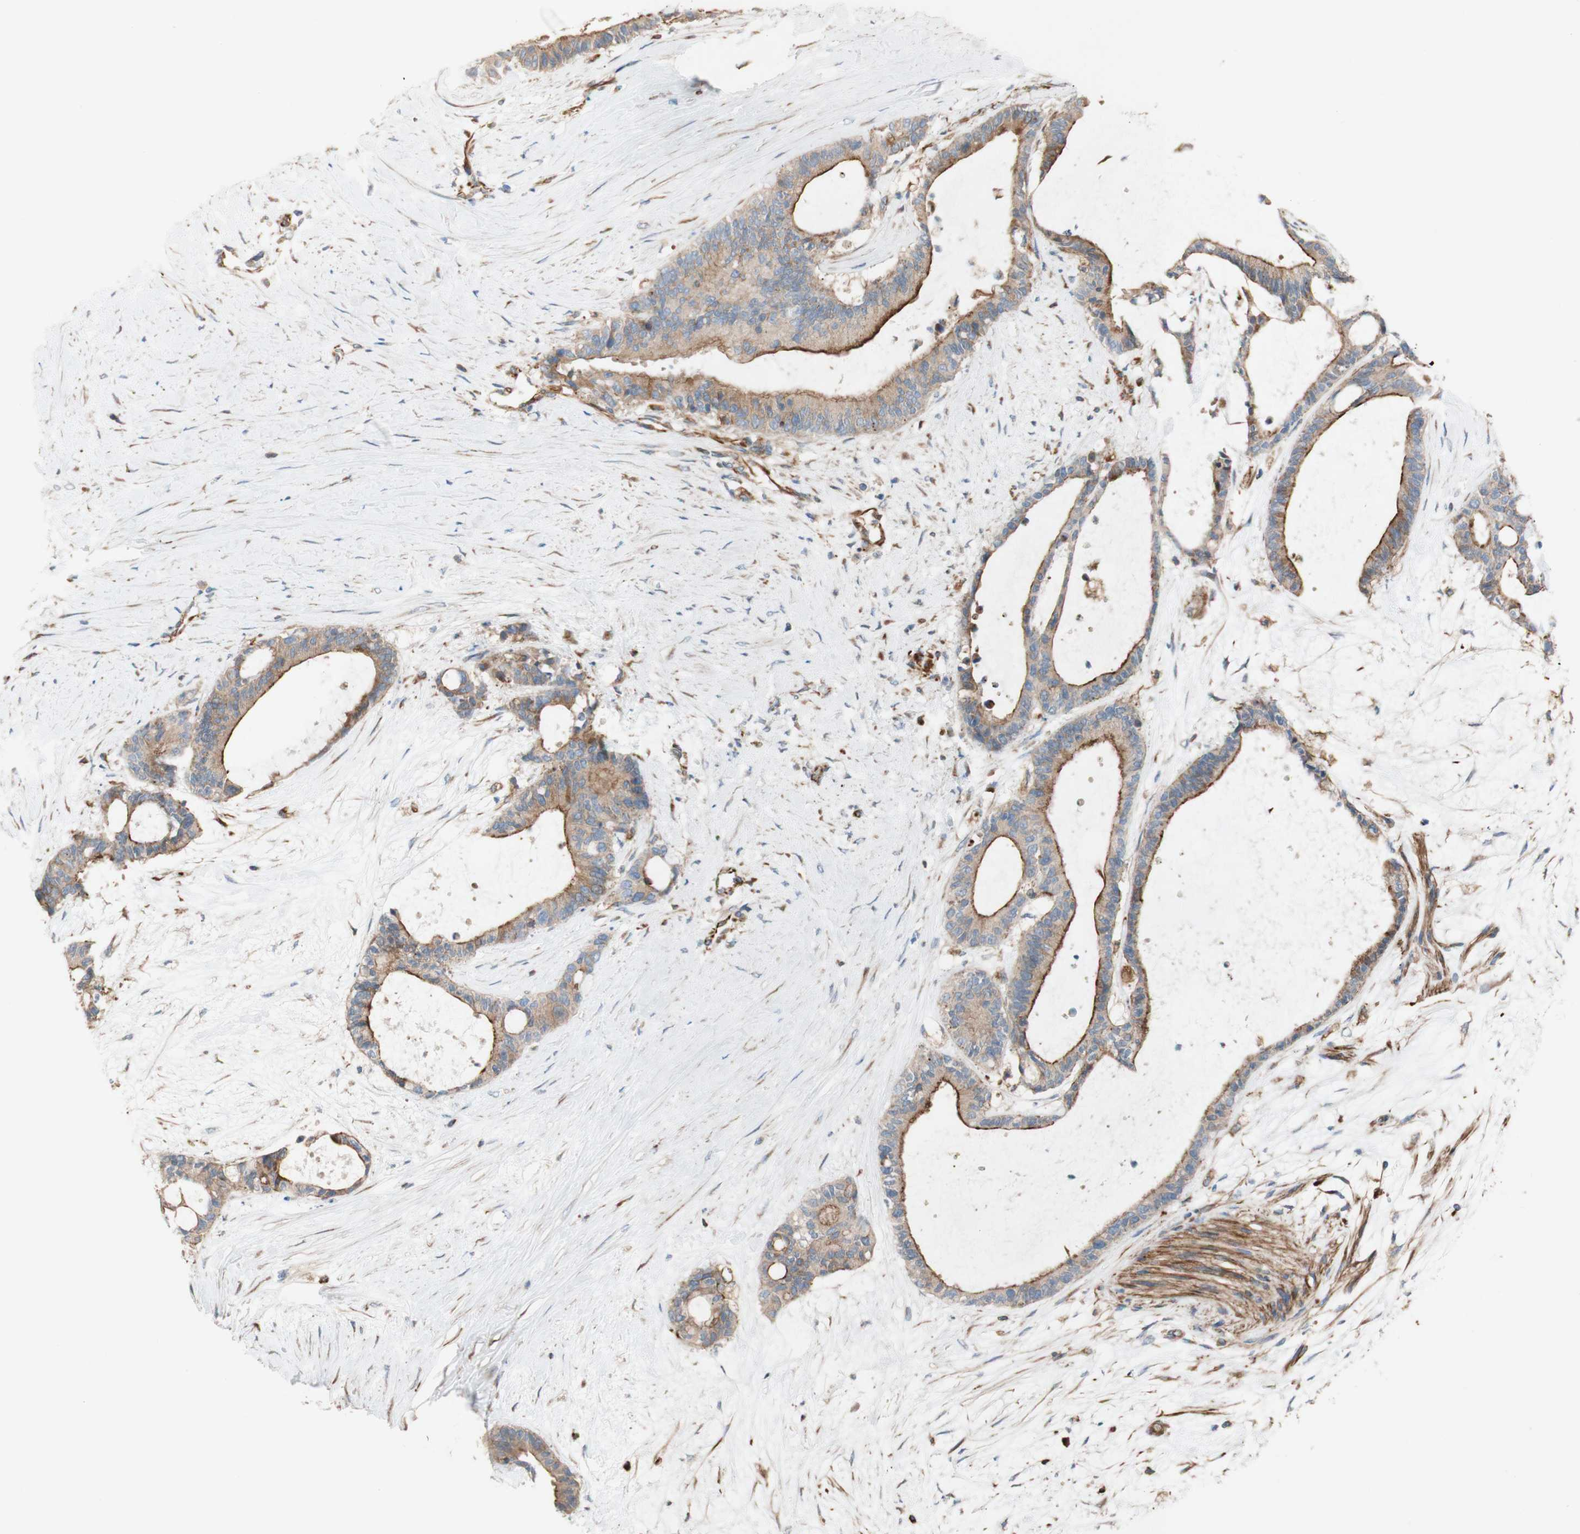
{"staining": {"intensity": "moderate", "quantity": ">75%", "location": "cytoplasmic/membranous"}, "tissue": "liver cancer", "cell_type": "Tumor cells", "image_type": "cancer", "snomed": [{"axis": "morphology", "description": "Cholangiocarcinoma"}, {"axis": "topography", "description": "Liver"}], "caption": "Immunohistochemical staining of human liver cancer (cholangiocarcinoma) exhibits medium levels of moderate cytoplasmic/membranous positivity in approximately >75% of tumor cells. The protein is stained brown, and the nuclei are stained in blue (DAB IHC with brightfield microscopy, high magnification).", "gene": "C1orf43", "patient": {"sex": "female", "age": 73}}